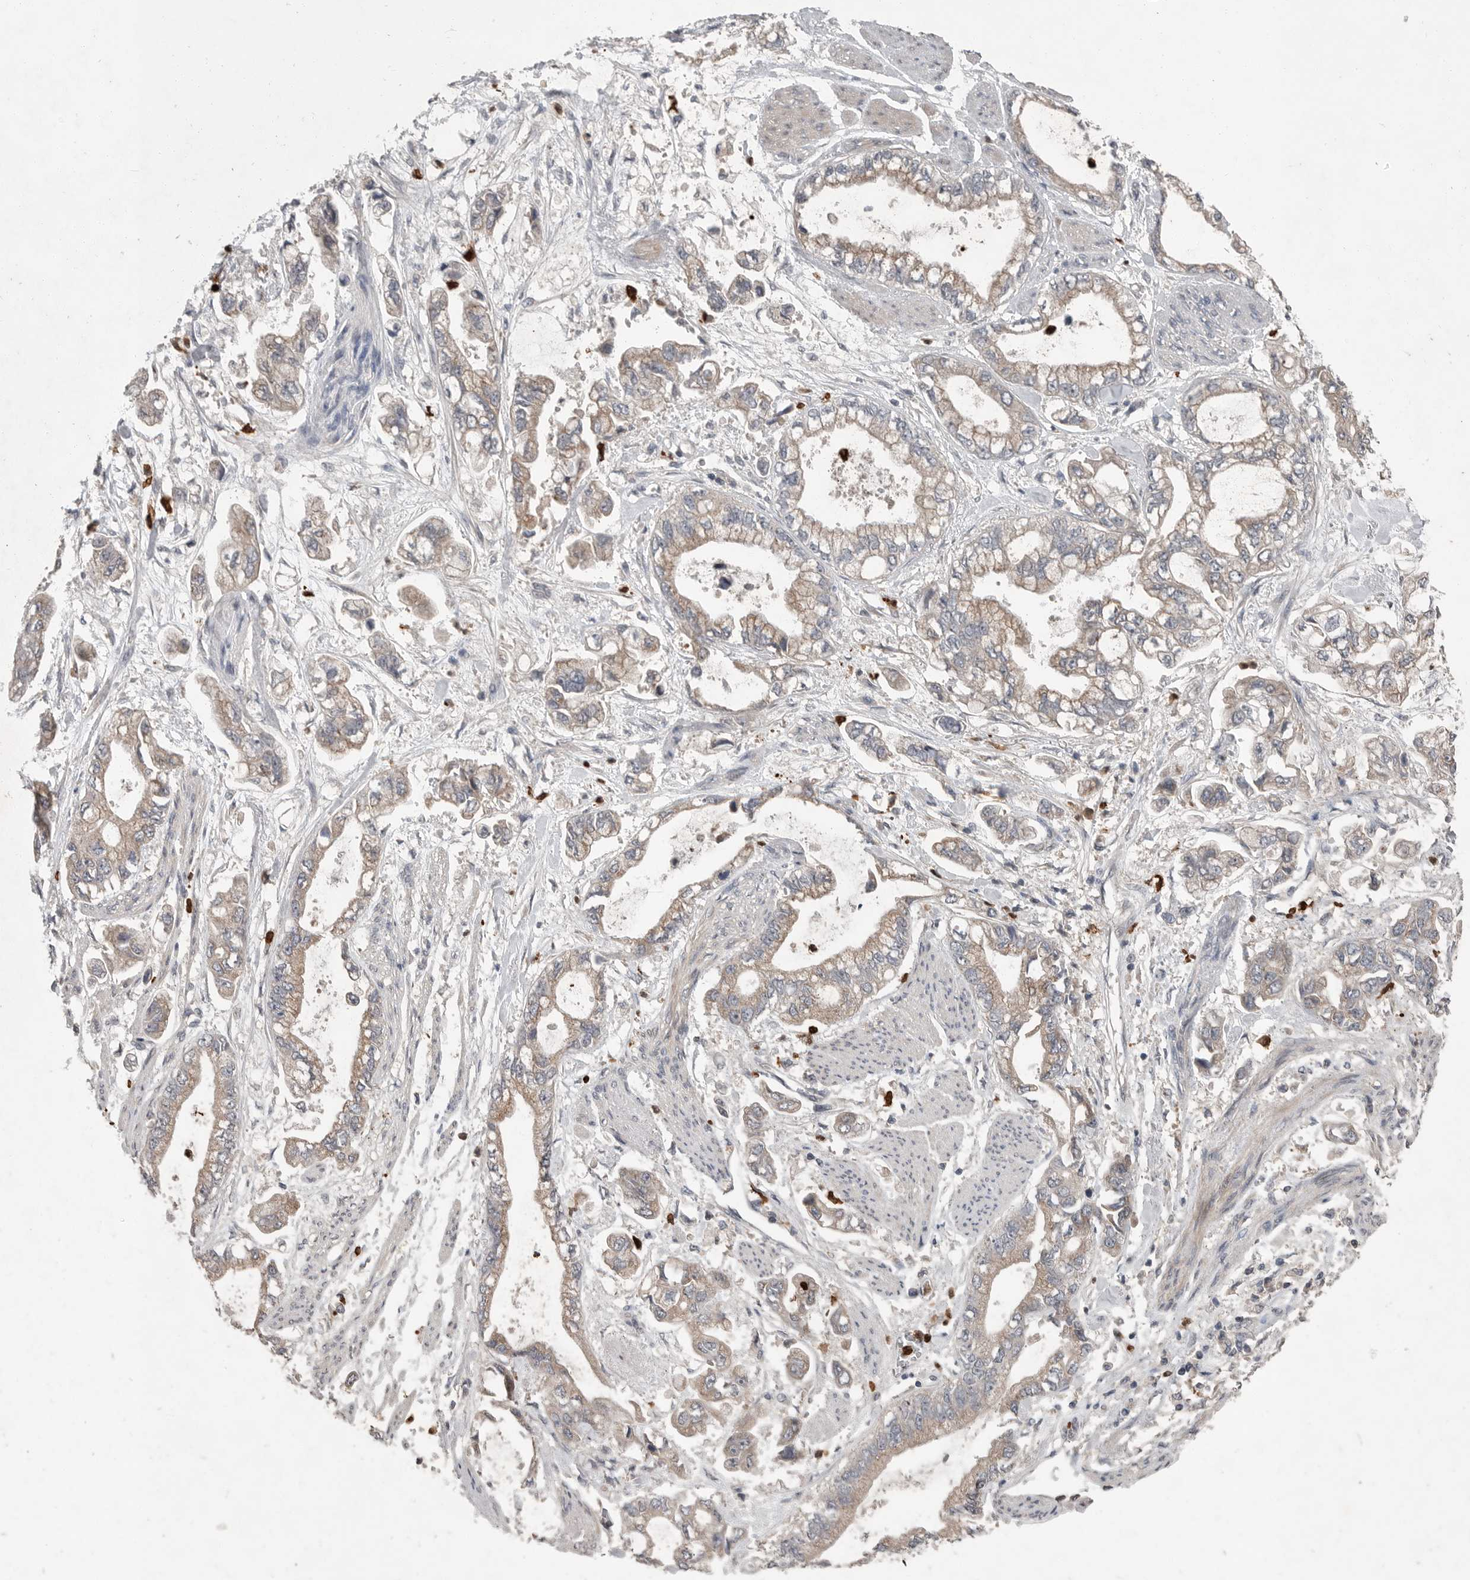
{"staining": {"intensity": "weak", "quantity": ">75%", "location": "cytoplasmic/membranous"}, "tissue": "stomach cancer", "cell_type": "Tumor cells", "image_type": "cancer", "snomed": [{"axis": "morphology", "description": "Normal tissue, NOS"}, {"axis": "morphology", "description": "Adenocarcinoma, NOS"}, {"axis": "topography", "description": "Stomach"}], "caption": "Weak cytoplasmic/membranous positivity for a protein is identified in approximately >75% of tumor cells of stomach cancer (adenocarcinoma) using immunohistochemistry (IHC).", "gene": "SCP2", "patient": {"sex": "male", "age": 62}}